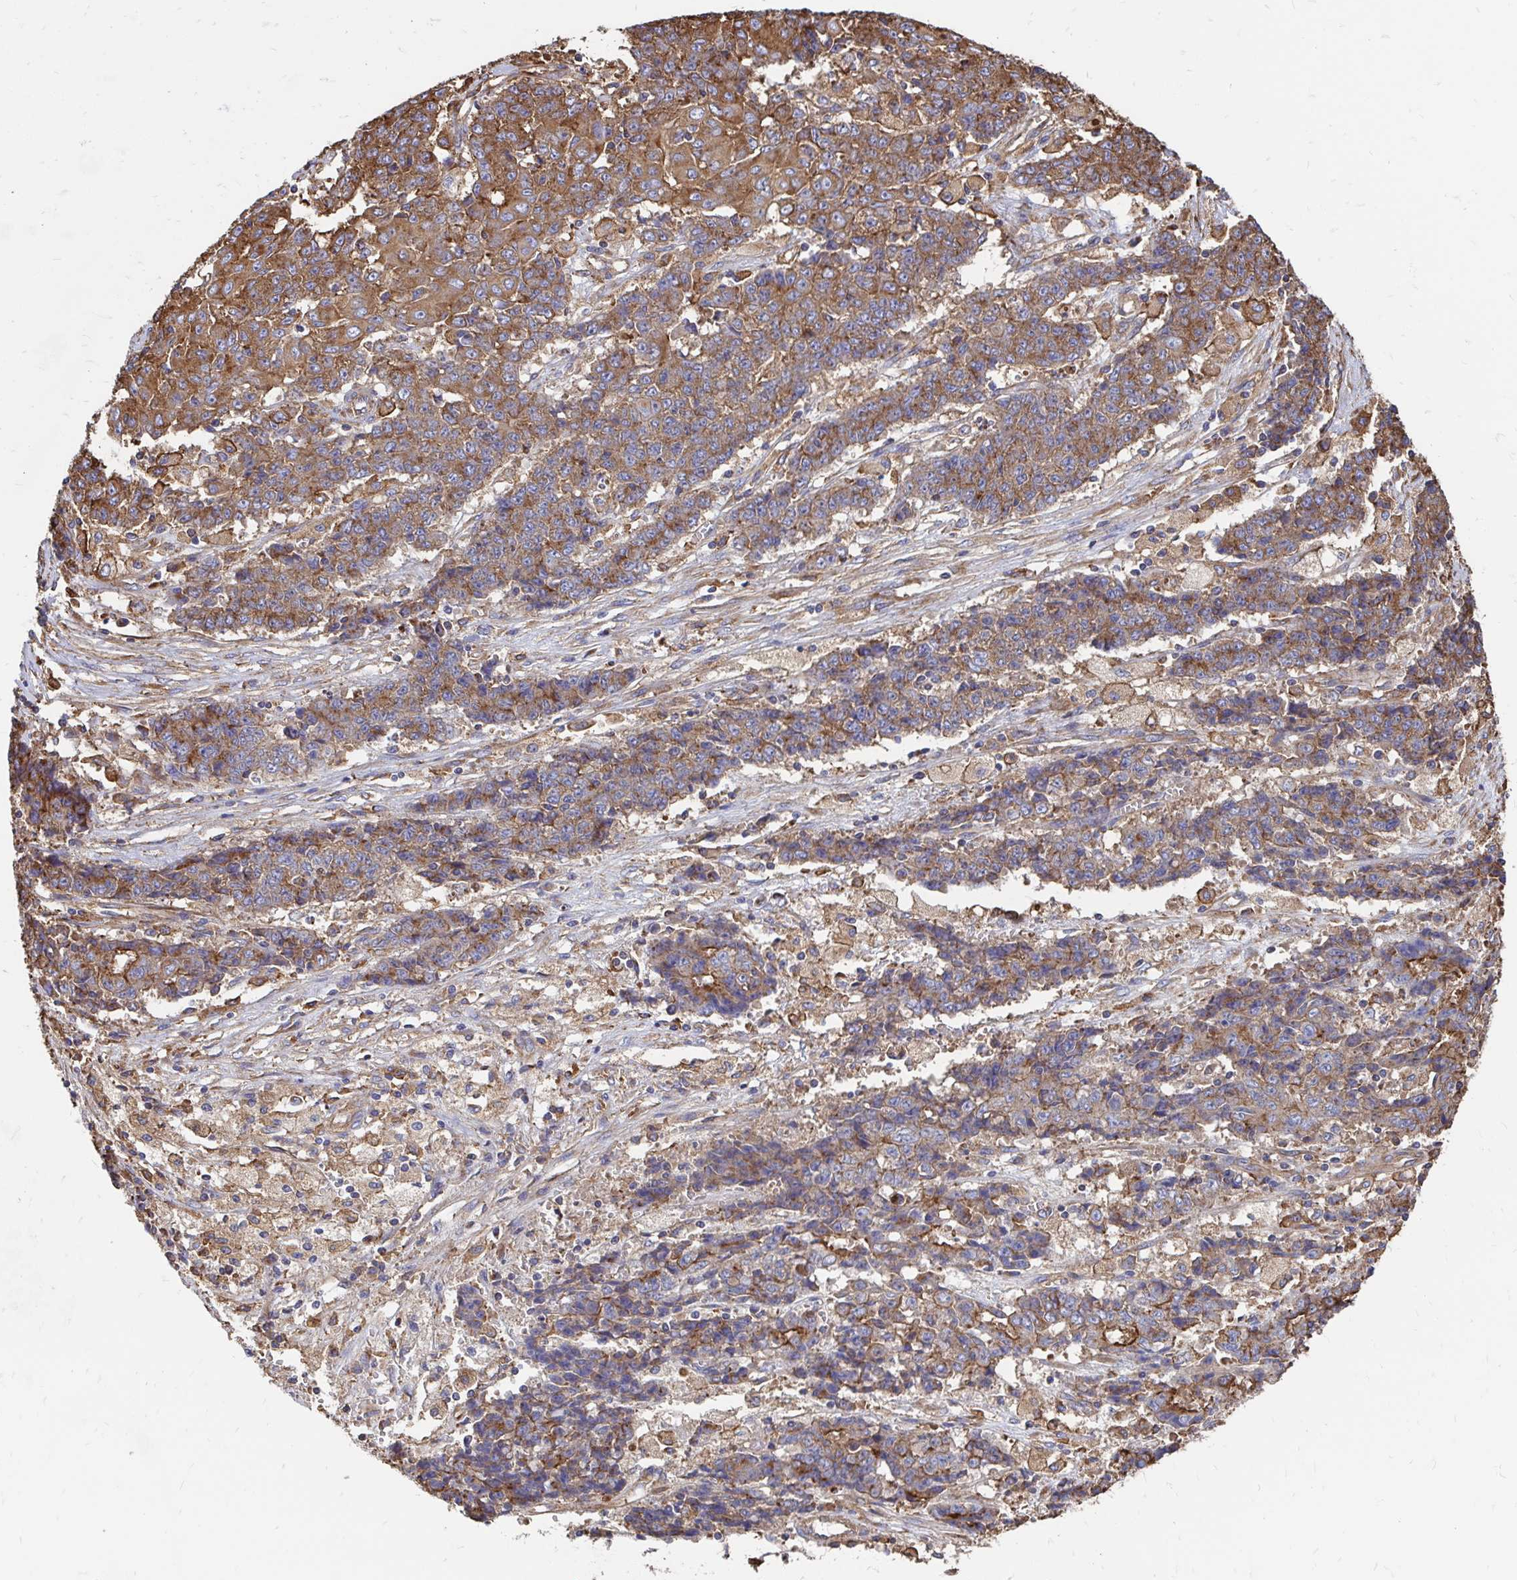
{"staining": {"intensity": "moderate", "quantity": ">75%", "location": "cytoplasmic/membranous"}, "tissue": "ovarian cancer", "cell_type": "Tumor cells", "image_type": "cancer", "snomed": [{"axis": "morphology", "description": "Carcinoma, endometroid"}, {"axis": "topography", "description": "Ovary"}], "caption": "Tumor cells display medium levels of moderate cytoplasmic/membranous expression in about >75% of cells in ovarian endometroid carcinoma. The staining was performed using DAB (3,3'-diaminobenzidine), with brown indicating positive protein expression. Nuclei are stained blue with hematoxylin.", "gene": "CLTC", "patient": {"sex": "female", "age": 42}}